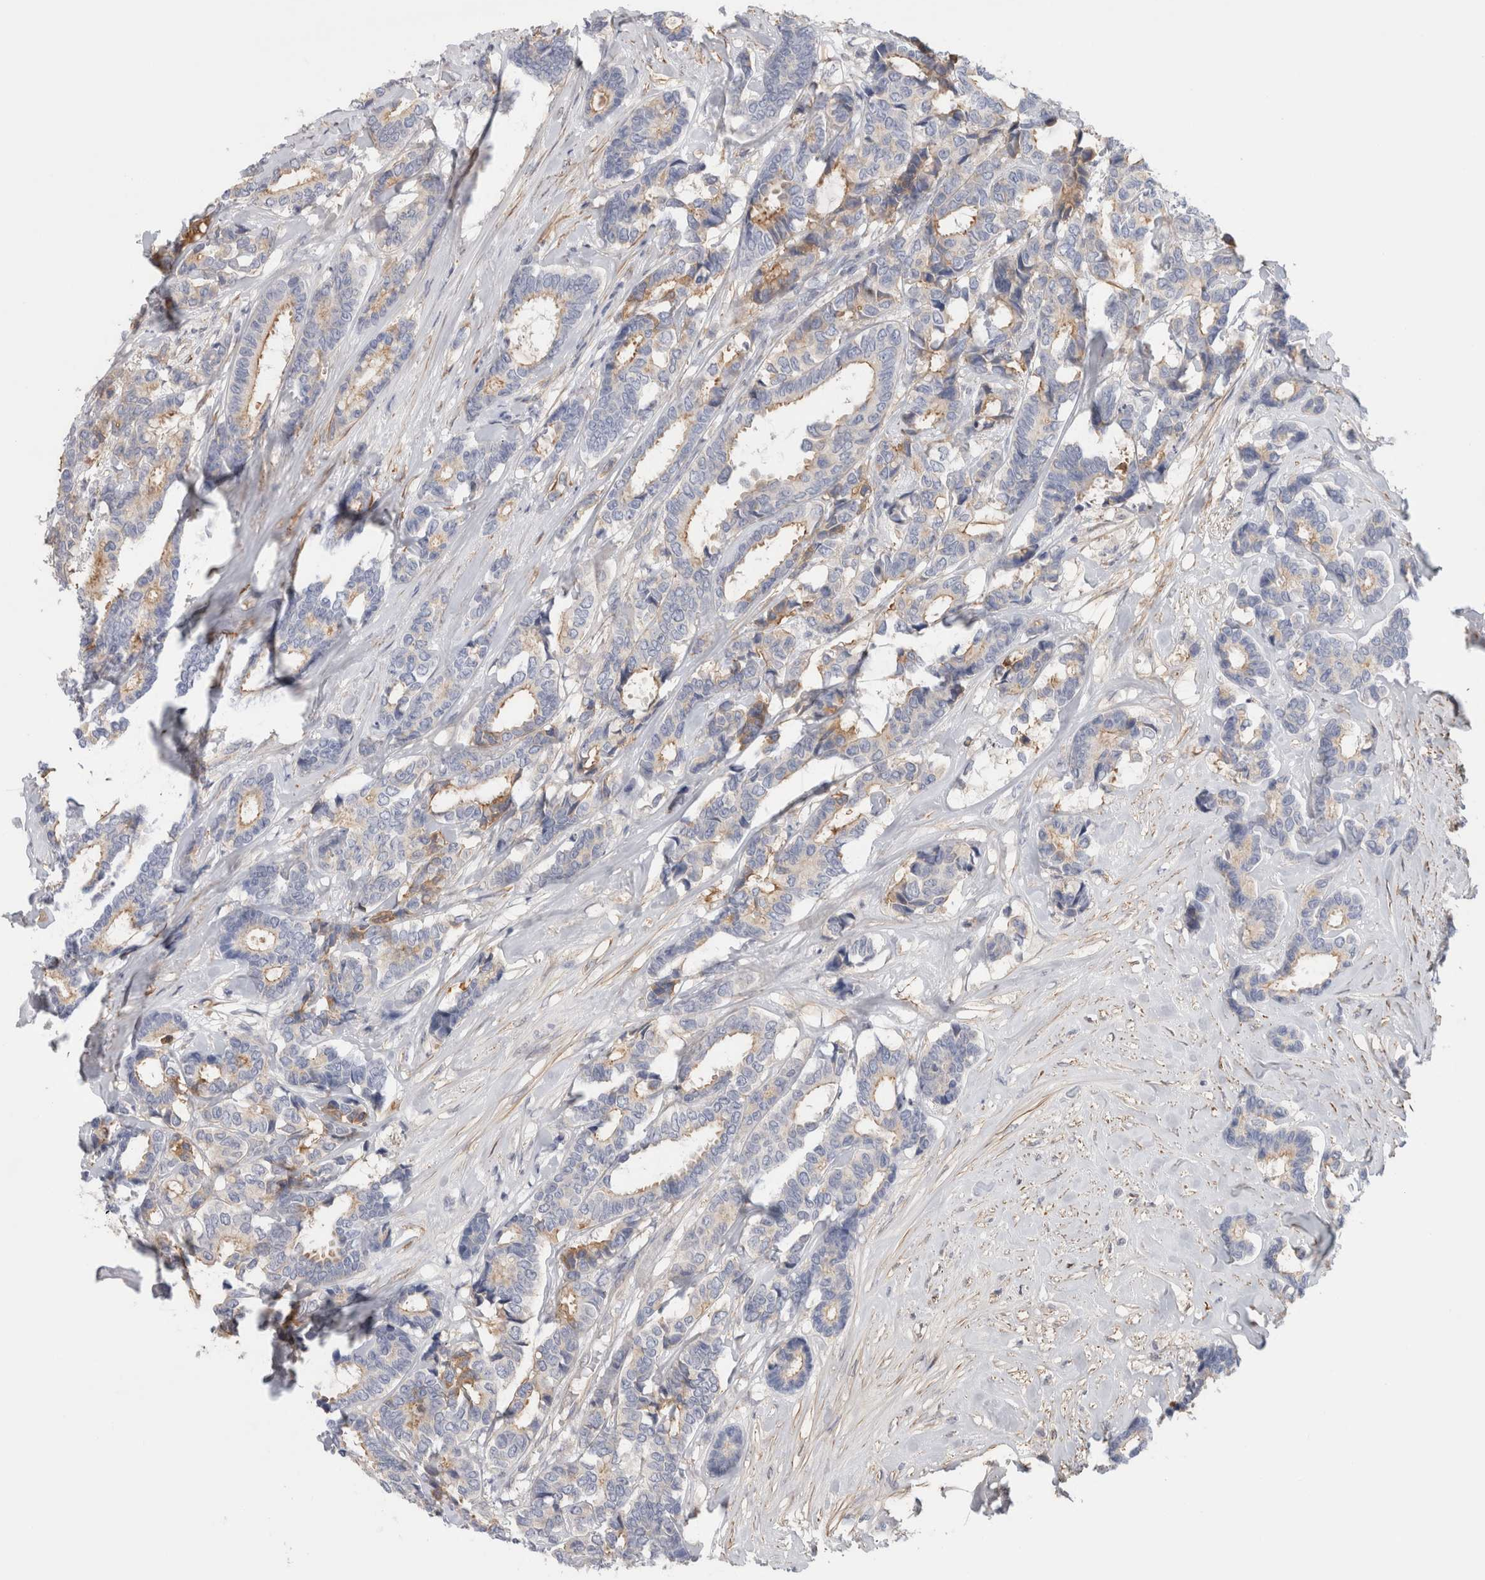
{"staining": {"intensity": "moderate", "quantity": "<25%", "location": "cytoplasmic/membranous"}, "tissue": "breast cancer", "cell_type": "Tumor cells", "image_type": "cancer", "snomed": [{"axis": "morphology", "description": "Duct carcinoma"}, {"axis": "topography", "description": "Breast"}], "caption": "Breast cancer (infiltrating ductal carcinoma) was stained to show a protein in brown. There is low levels of moderate cytoplasmic/membranous expression in about <25% of tumor cells. Immunohistochemistry (ihc) stains the protein of interest in brown and the nuclei are stained blue.", "gene": "CFI", "patient": {"sex": "female", "age": 87}}